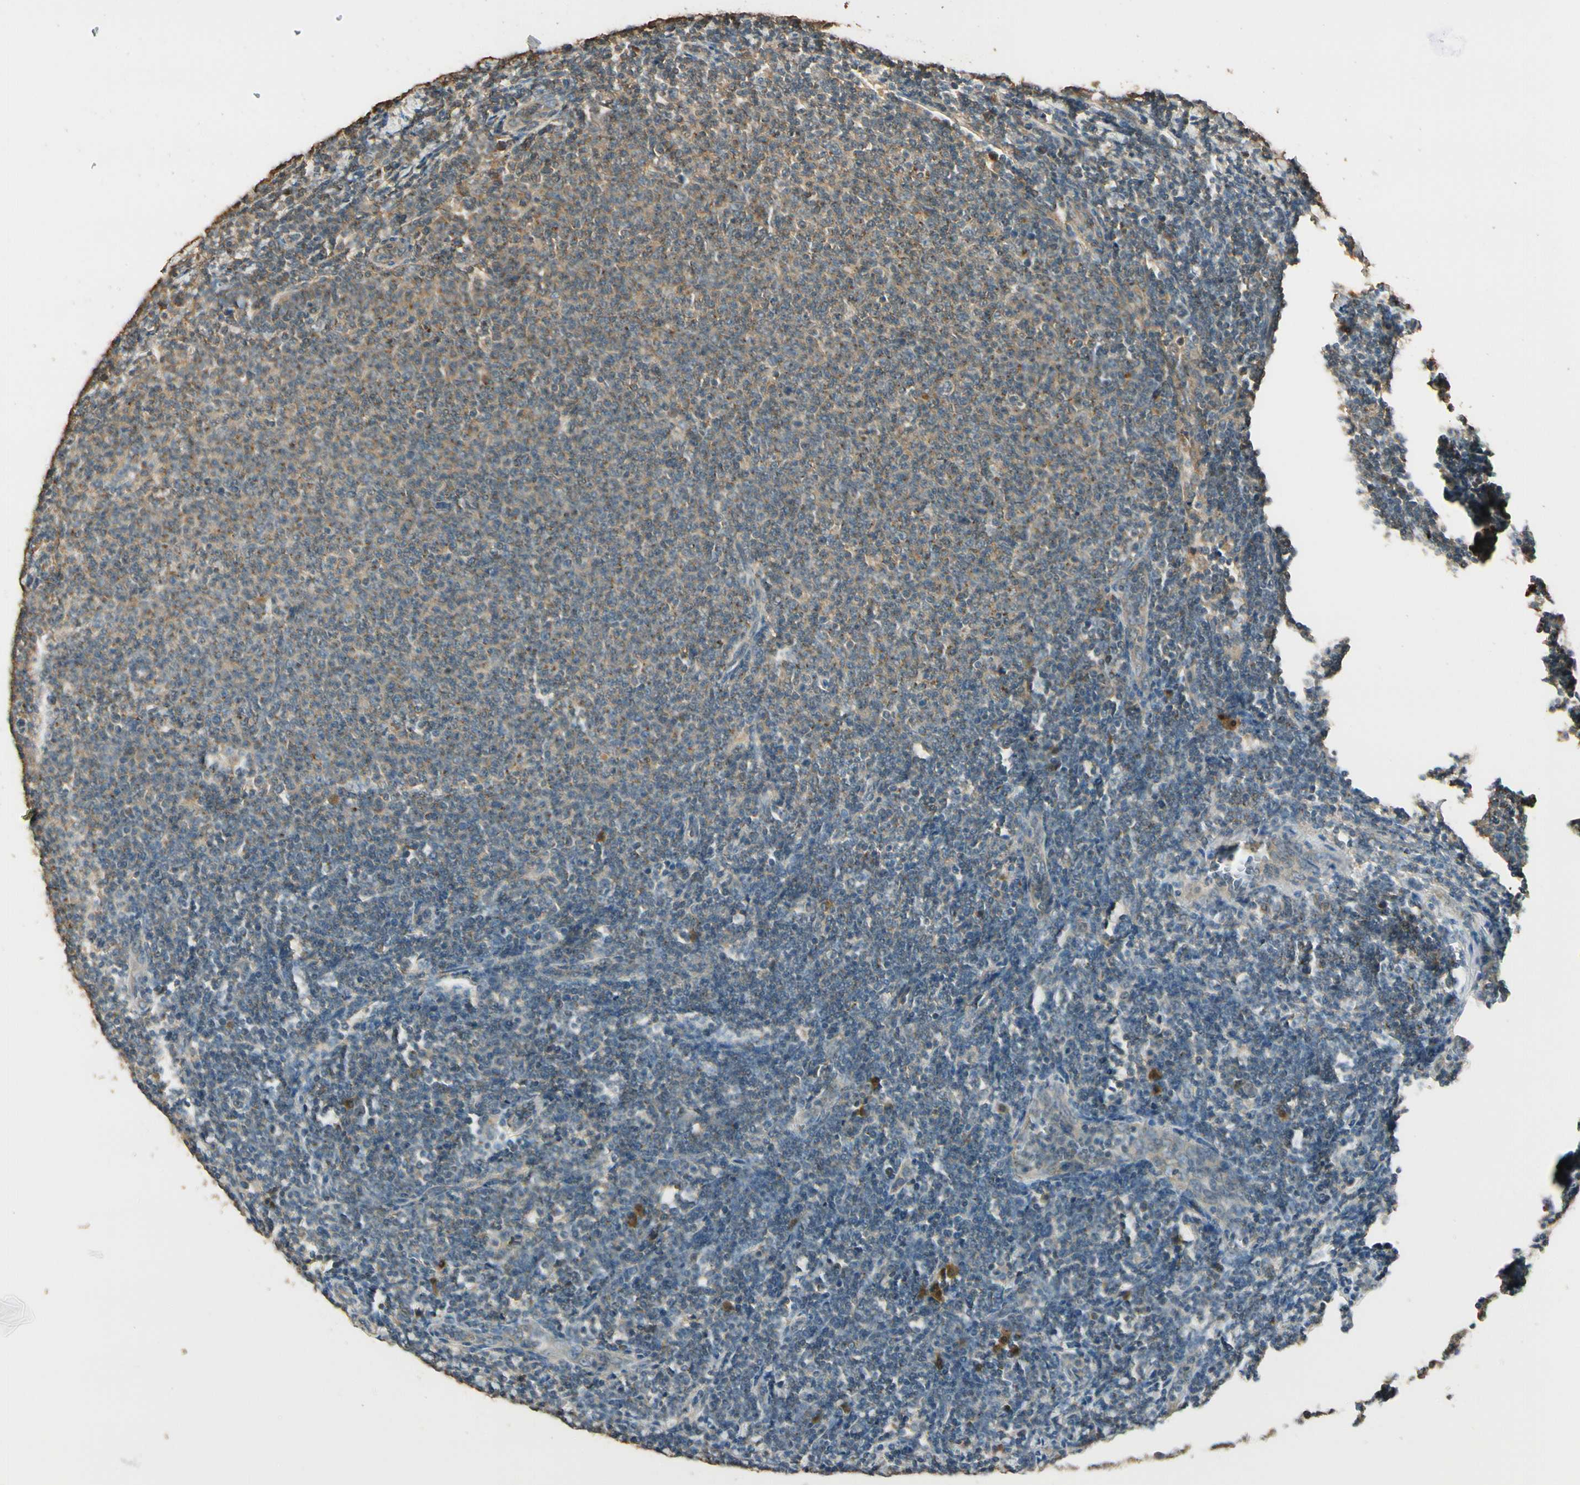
{"staining": {"intensity": "weak", "quantity": "25%-75%", "location": "cytoplasmic/membranous"}, "tissue": "lymphoma", "cell_type": "Tumor cells", "image_type": "cancer", "snomed": [{"axis": "morphology", "description": "Malignant lymphoma, non-Hodgkin's type, Low grade"}, {"axis": "topography", "description": "Lymph node"}], "caption": "Immunohistochemistry (IHC) of lymphoma displays low levels of weak cytoplasmic/membranous staining in approximately 25%-75% of tumor cells.", "gene": "PLXNA1", "patient": {"sex": "male", "age": 66}}